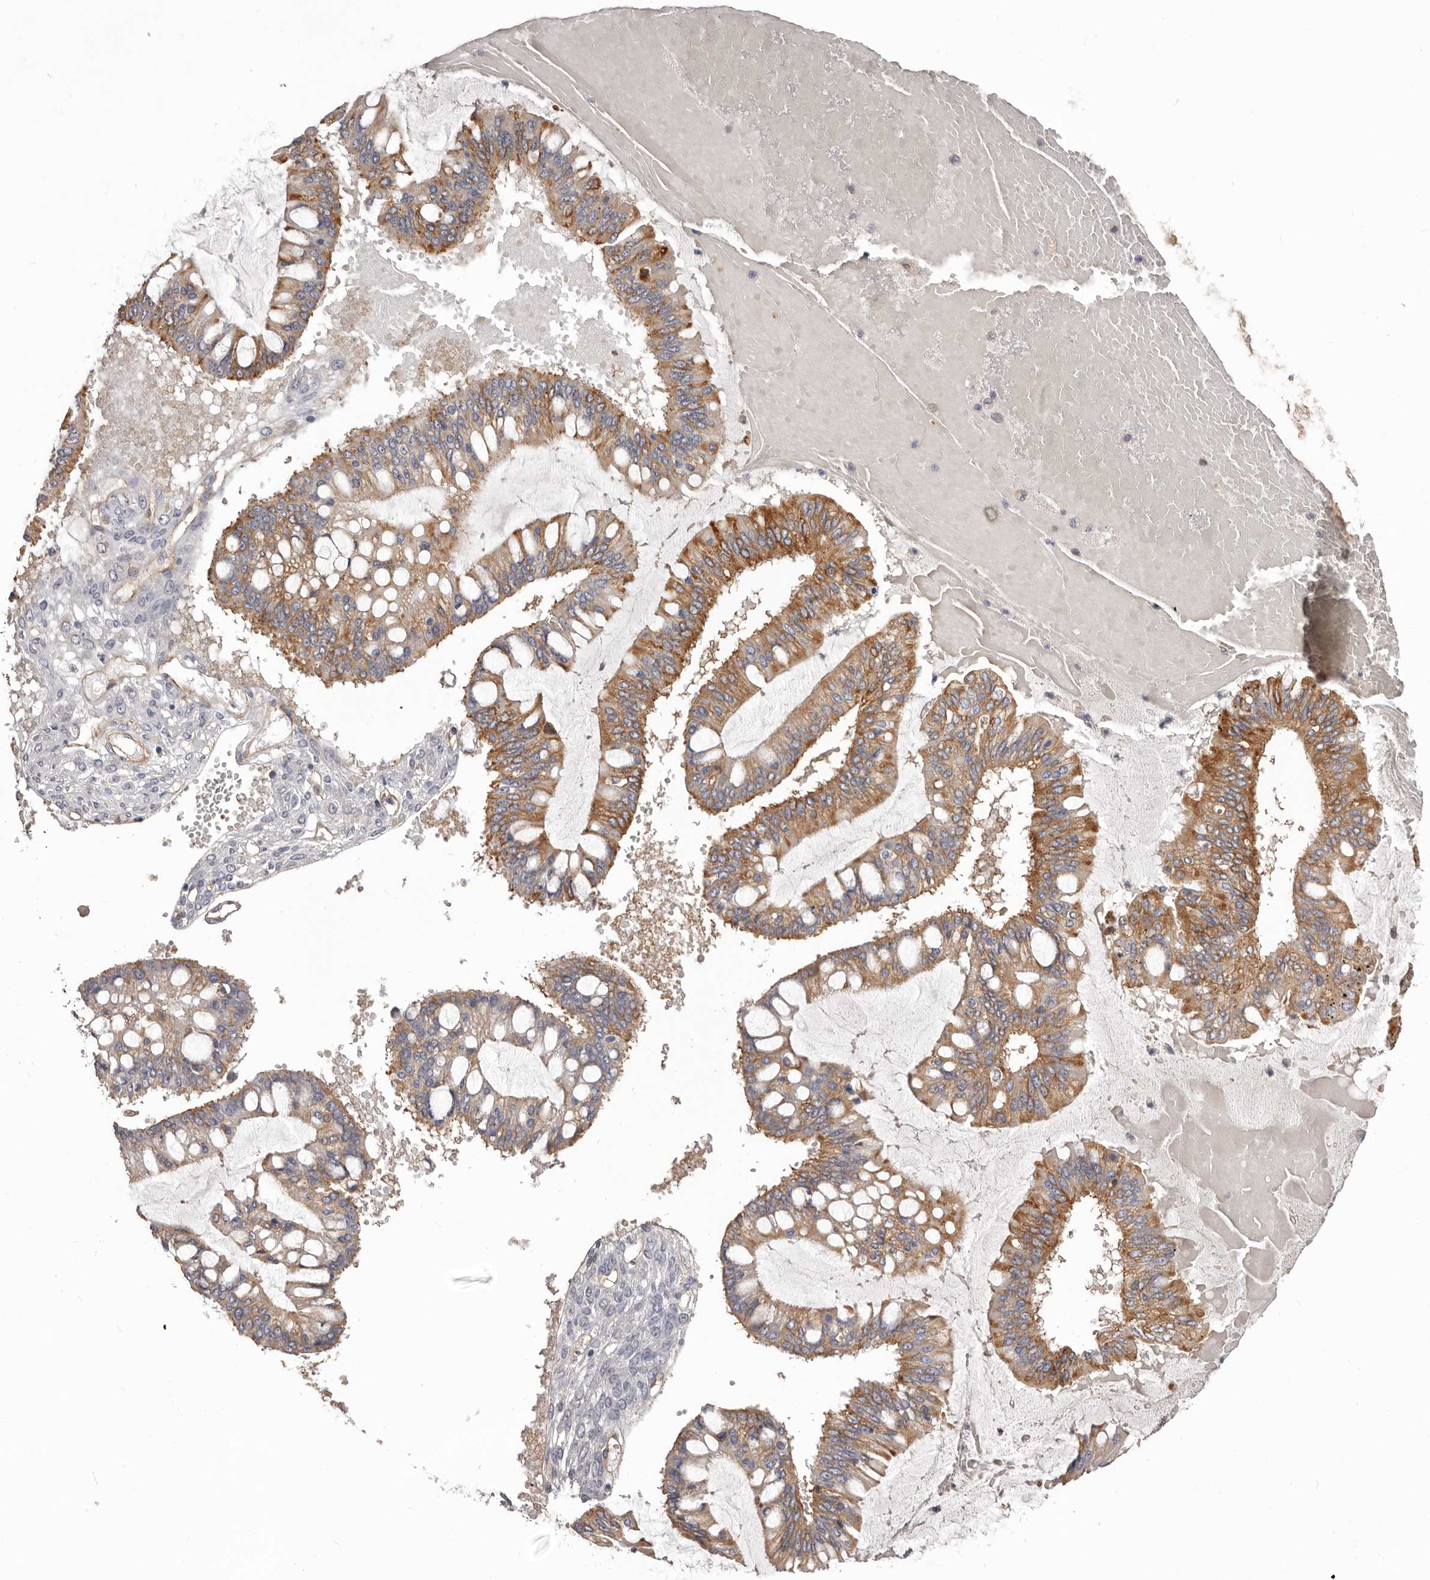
{"staining": {"intensity": "moderate", "quantity": ">75%", "location": "cytoplasmic/membranous"}, "tissue": "ovarian cancer", "cell_type": "Tumor cells", "image_type": "cancer", "snomed": [{"axis": "morphology", "description": "Cystadenocarcinoma, mucinous, NOS"}, {"axis": "topography", "description": "Ovary"}], "caption": "Immunohistochemistry (IHC) micrograph of neoplastic tissue: mucinous cystadenocarcinoma (ovarian) stained using immunohistochemistry (IHC) exhibits medium levels of moderate protein expression localized specifically in the cytoplasmic/membranous of tumor cells, appearing as a cytoplasmic/membranous brown color.", "gene": "DMRT2", "patient": {"sex": "female", "age": 73}}